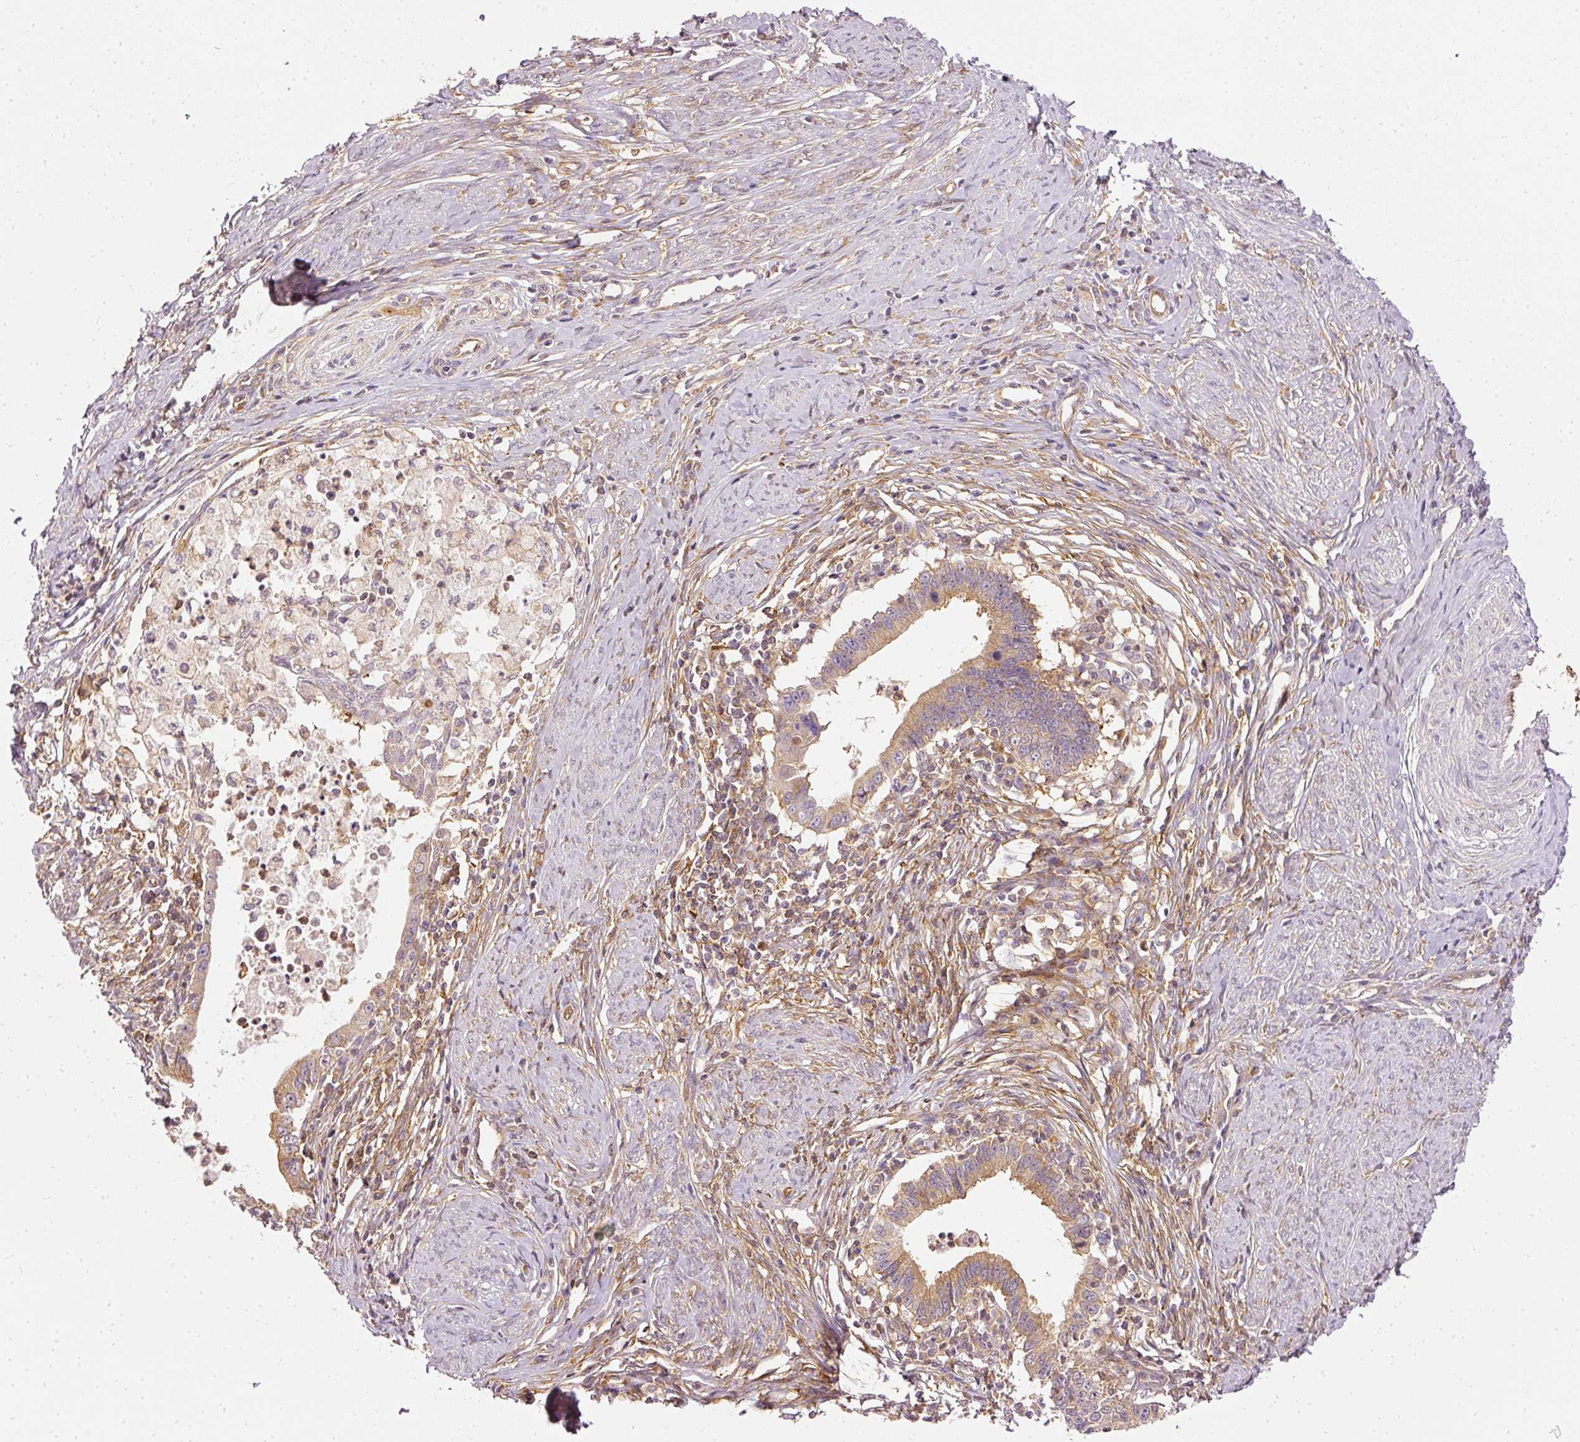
{"staining": {"intensity": "strong", "quantity": "25%-75%", "location": "cytoplasmic/membranous"}, "tissue": "cervical cancer", "cell_type": "Tumor cells", "image_type": "cancer", "snomed": [{"axis": "morphology", "description": "Adenocarcinoma, NOS"}, {"axis": "topography", "description": "Cervix"}], "caption": "A high-resolution image shows IHC staining of cervical cancer, which demonstrates strong cytoplasmic/membranous positivity in about 25%-75% of tumor cells. Nuclei are stained in blue.", "gene": "ARMH3", "patient": {"sex": "female", "age": 36}}